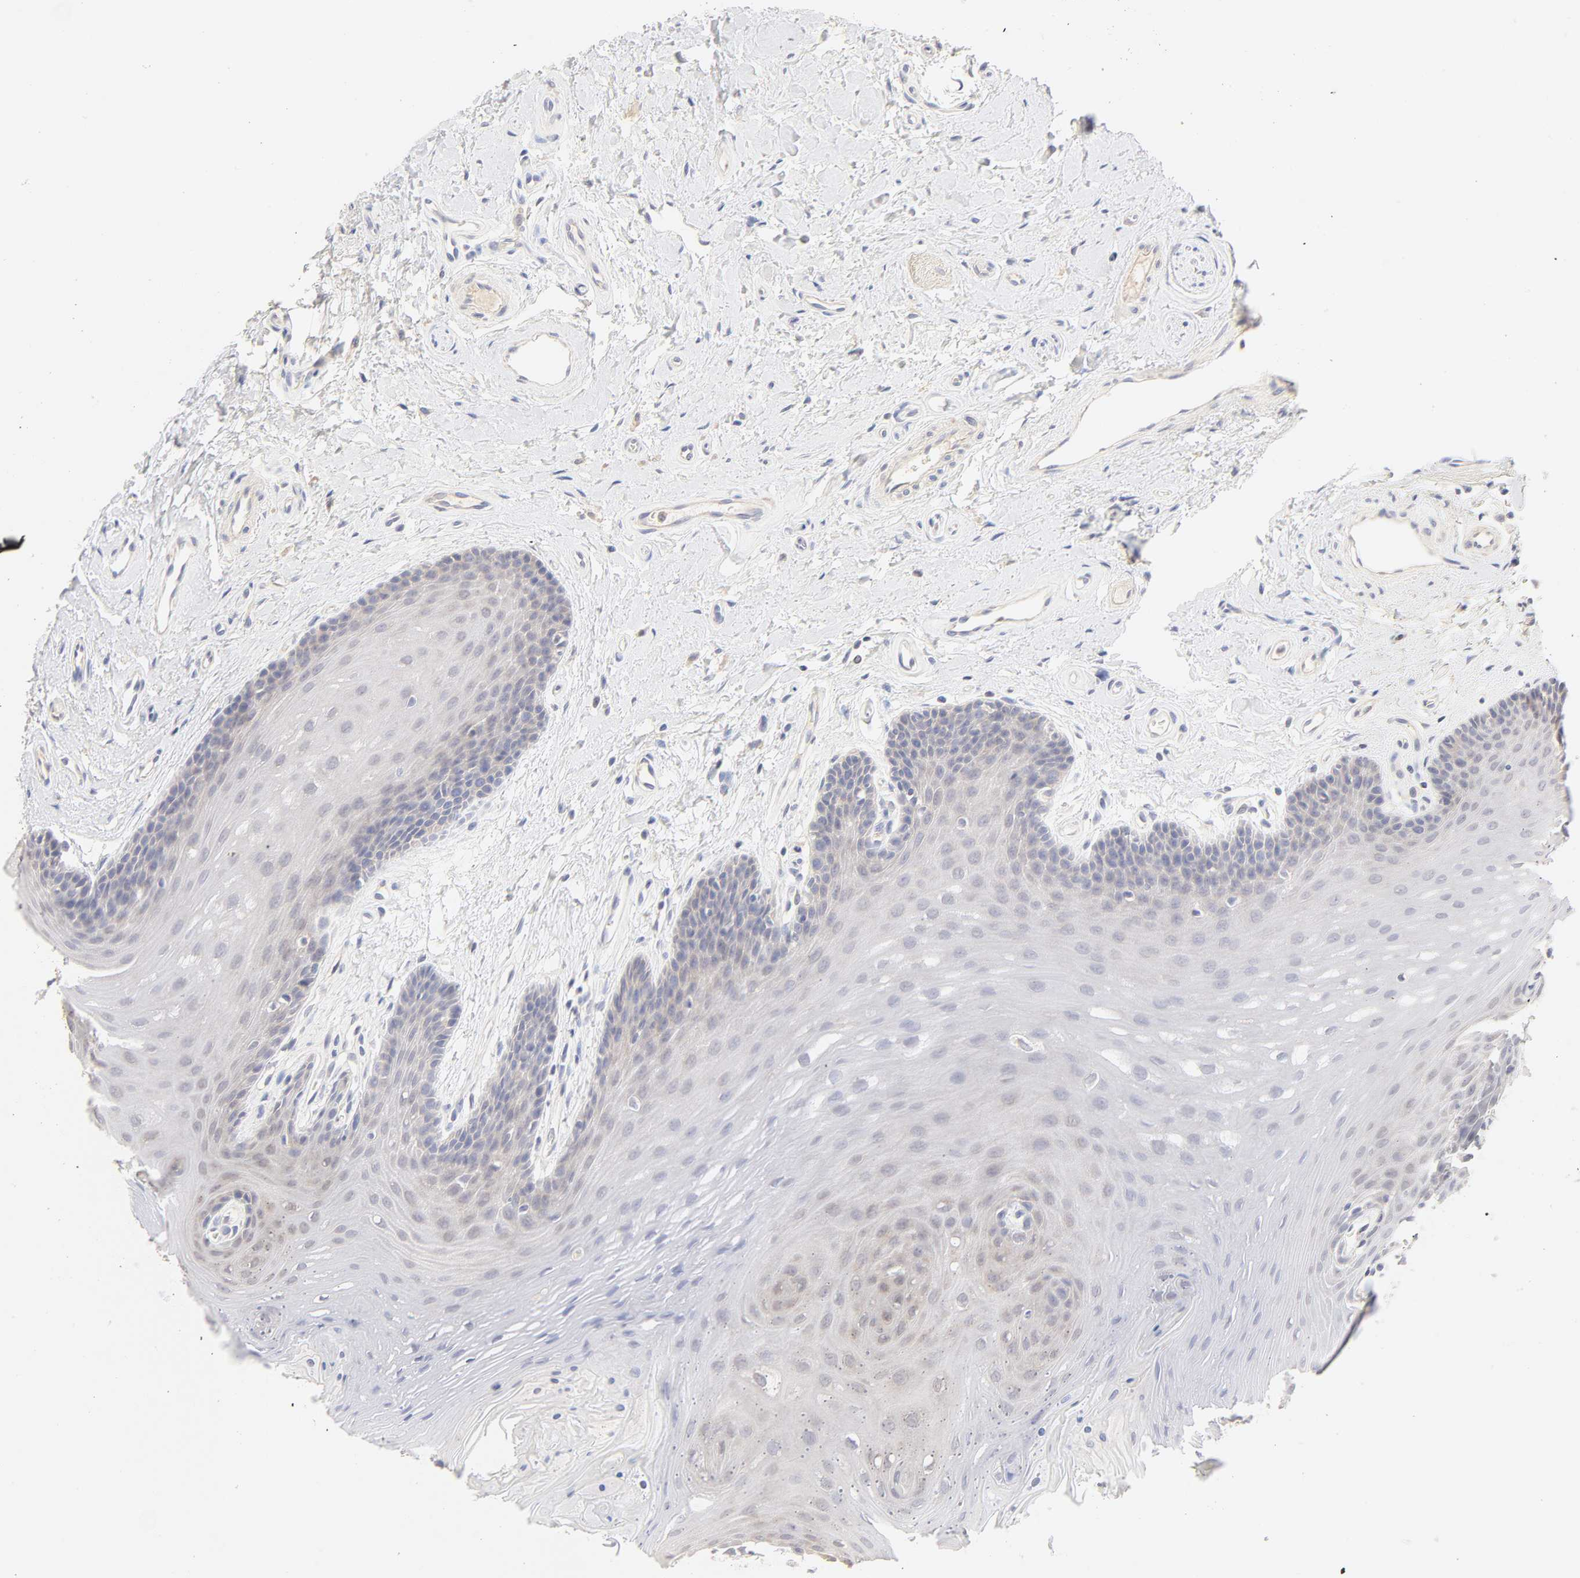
{"staining": {"intensity": "negative", "quantity": "none", "location": "none"}, "tissue": "oral mucosa", "cell_type": "Squamous epithelial cells", "image_type": "normal", "snomed": [{"axis": "morphology", "description": "Normal tissue, NOS"}, {"axis": "topography", "description": "Oral tissue"}], "caption": "Micrograph shows no significant protein expression in squamous epithelial cells of normal oral mucosa. Brightfield microscopy of immunohistochemistry (IHC) stained with DAB (3,3'-diaminobenzidine) (brown) and hematoxylin (blue), captured at high magnification.", "gene": "MTERF2", "patient": {"sex": "male", "age": 62}}